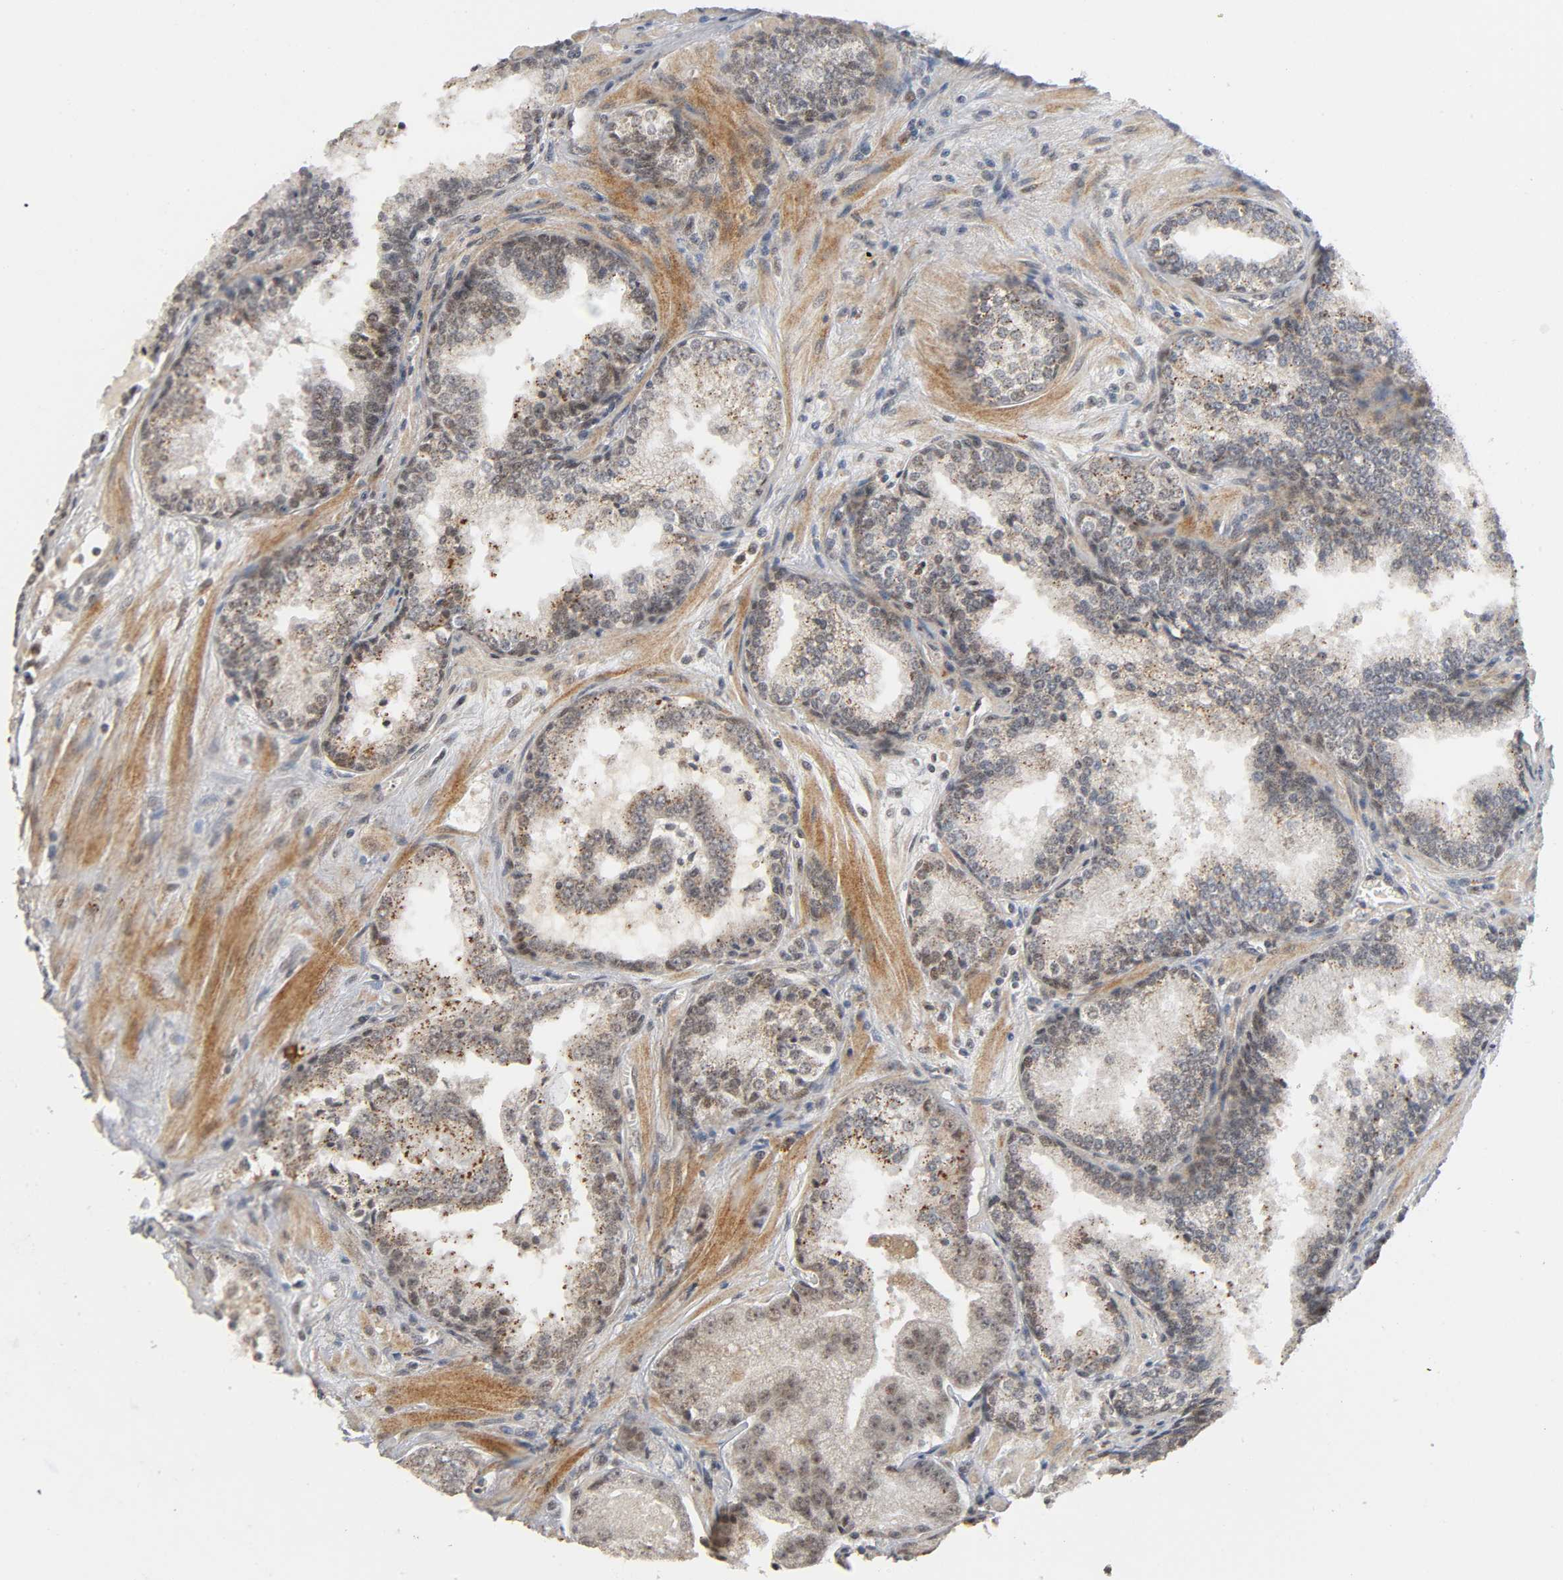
{"staining": {"intensity": "weak", "quantity": "25%-75%", "location": "cytoplasmic/membranous,nuclear"}, "tissue": "prostate cancer", "cell_type": "Tumor cells", "image_type": "cancer", "snomed": [{"axis": "morphology", "description": "Adenocarcinoma, Low grade"}, {"axis": "topography", "description": "Prostate"}], "caption": "Low-grade adenocarcinoma (prostate) was stained to show a protein in brown. There is low levels of weak cytoplasmic/membranous and nuclear expression in about 25%-75% of tumor cells. (brown staining indicates protein expression, while blue staining denotes nuclei).", "gene": "KAT2B", "patient": {"sex": "male", "age": 60}}